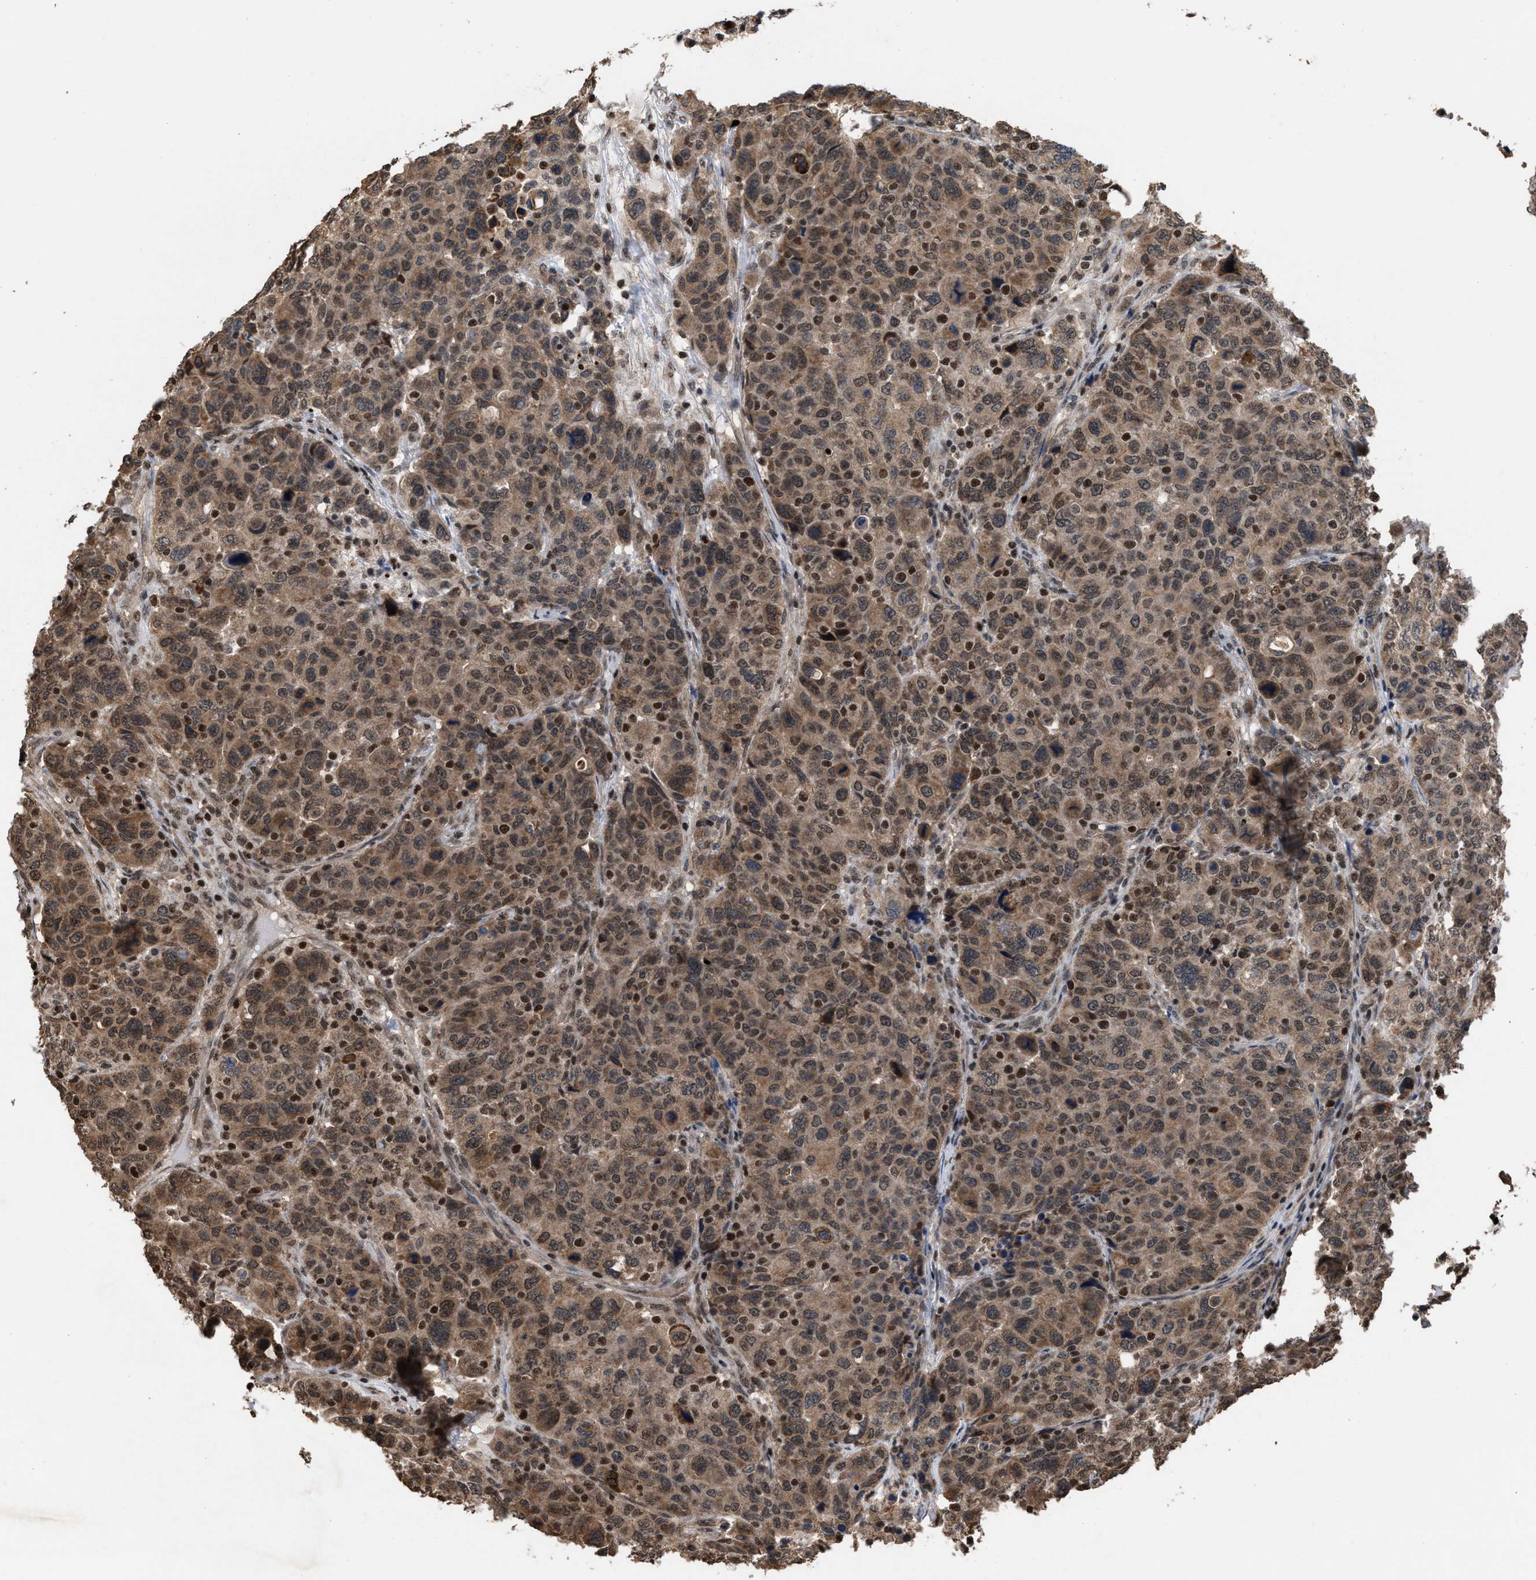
{"staining": {"intensity": "moderate", "quantity": ">75%", "location": "cytoplasmic/membranous,nuclear"}, "tissue": "breast cancer", "cell_type": "Tumor cells", "image_type": "cancer", "snomed": [{"axis": "morphology", "description": "Duct carcinoma"}, {"axis": "topography", "description": "Breast"}], "caption": "Immunohistochemical staining of breast cancer reveals medium levels of moderate cytoplasmic/membranous and nuclear expression in about >75% of tumor cells. The protein is shown in brown color, while the nuclei are stained blue.", "gene": "C9orf78", "patient": {"sex": "female", "age": 37}}